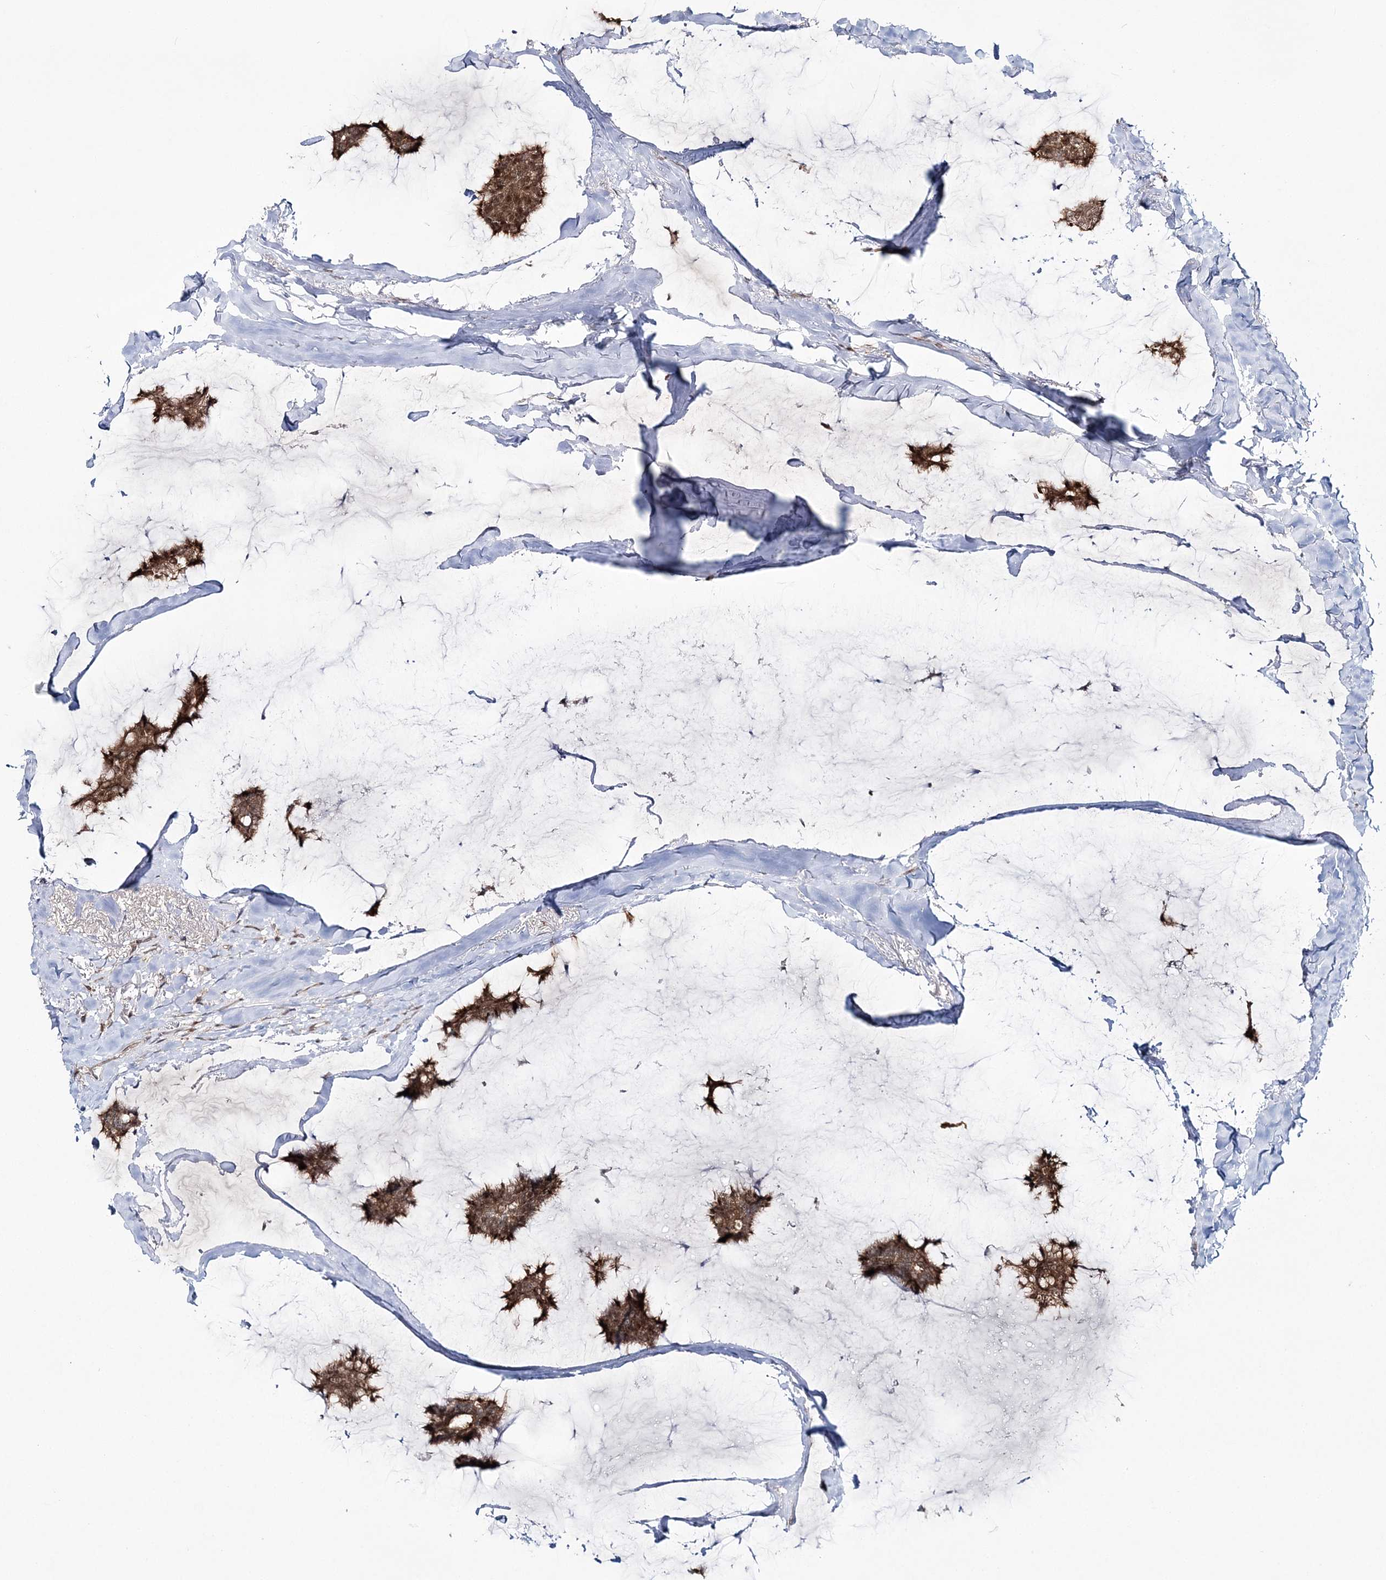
{"staining": {"intensity": "strong", "quantity": ">75%", "location": "cytoplasmic/membranous"}, "tissue": "breast cancer", "cell_type": "Tumor cells", "image_type": "cancer", "snomed": [{"axis": "morphology", "description": "Duct carcinoma"}, {"axis": "topography", "description": "Breast"}], "caption": "A high amount of strong cytoplasmic/membranous staining is identified in about >75% of tumor cells in breast cancer (intraductal carcinoma) tissue. (DAB (3,3'-diaminobenzidine) IHC with brightfield microscopy, high magnification).", "gene": "ZFAND6", "patient": {"sex": "female", "age": 93}}